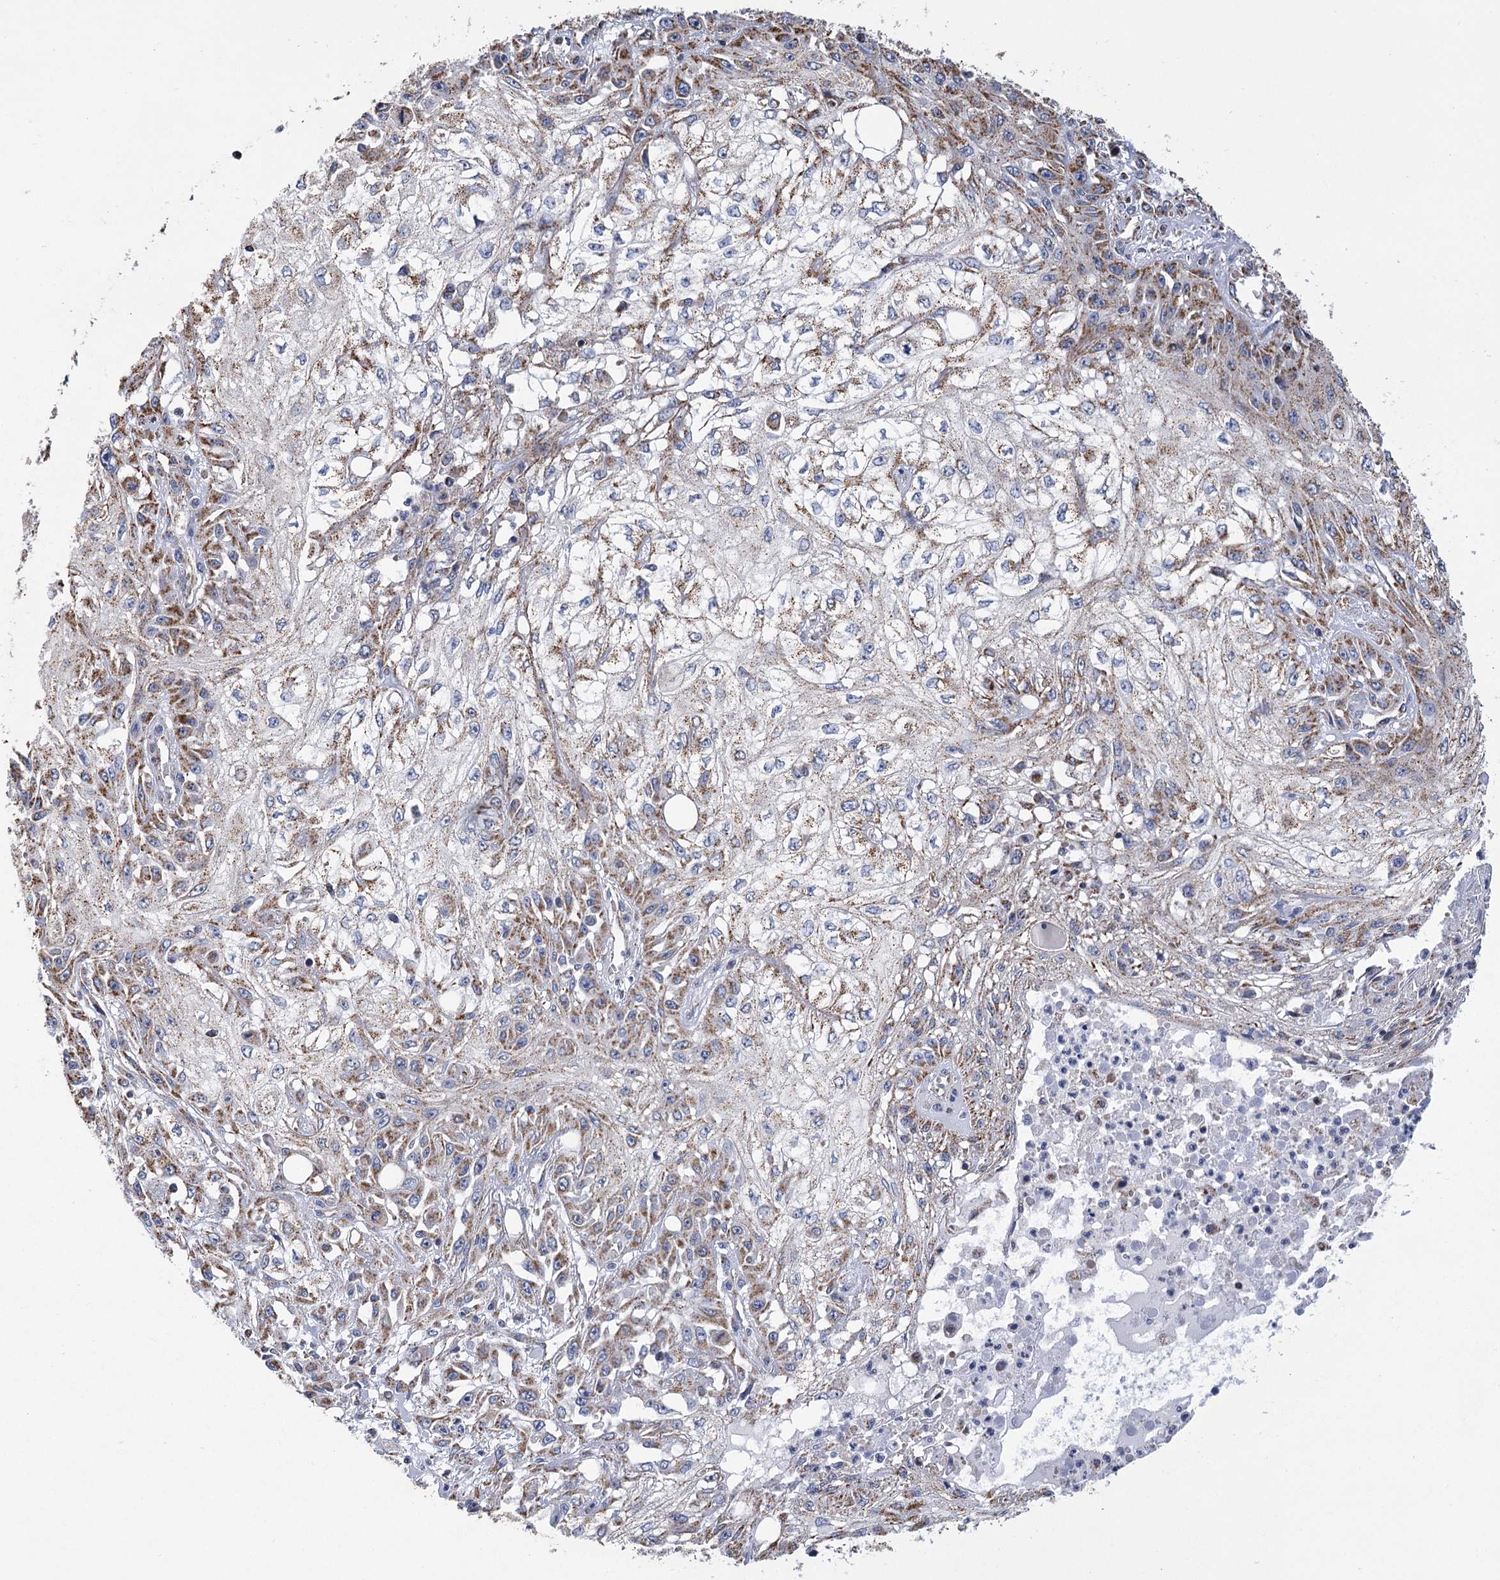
{"staining": {"intensity": "moderate", "quantity": "25%-75%", "location": "cytoplasmic/membranous"}, "tissue": "skin cancer", "cell_type": "Tumor cells", "image_type": "cancer", "snomed": [{"axis": "morphology", "description": "Squamous cell carcinoma, NOS"}, {"axis": "morphology", "description": "Squamous cell carcinoma, metastatic, NOS"}, {"axis": "topography", "description": "Skin"}, {"axis": "topography", "description": "Lymph node"}], "caption": "Immunohistochemical staining of human skin cancer (metastatic squamous cell carcinoma) demonstrates medium levels of moderate cytoplasmic/membranous protein staining in approximately 25%-75% of tumor cells.", "gene": "CCDC73", "patient": {"sex": "male", "age": 75}}